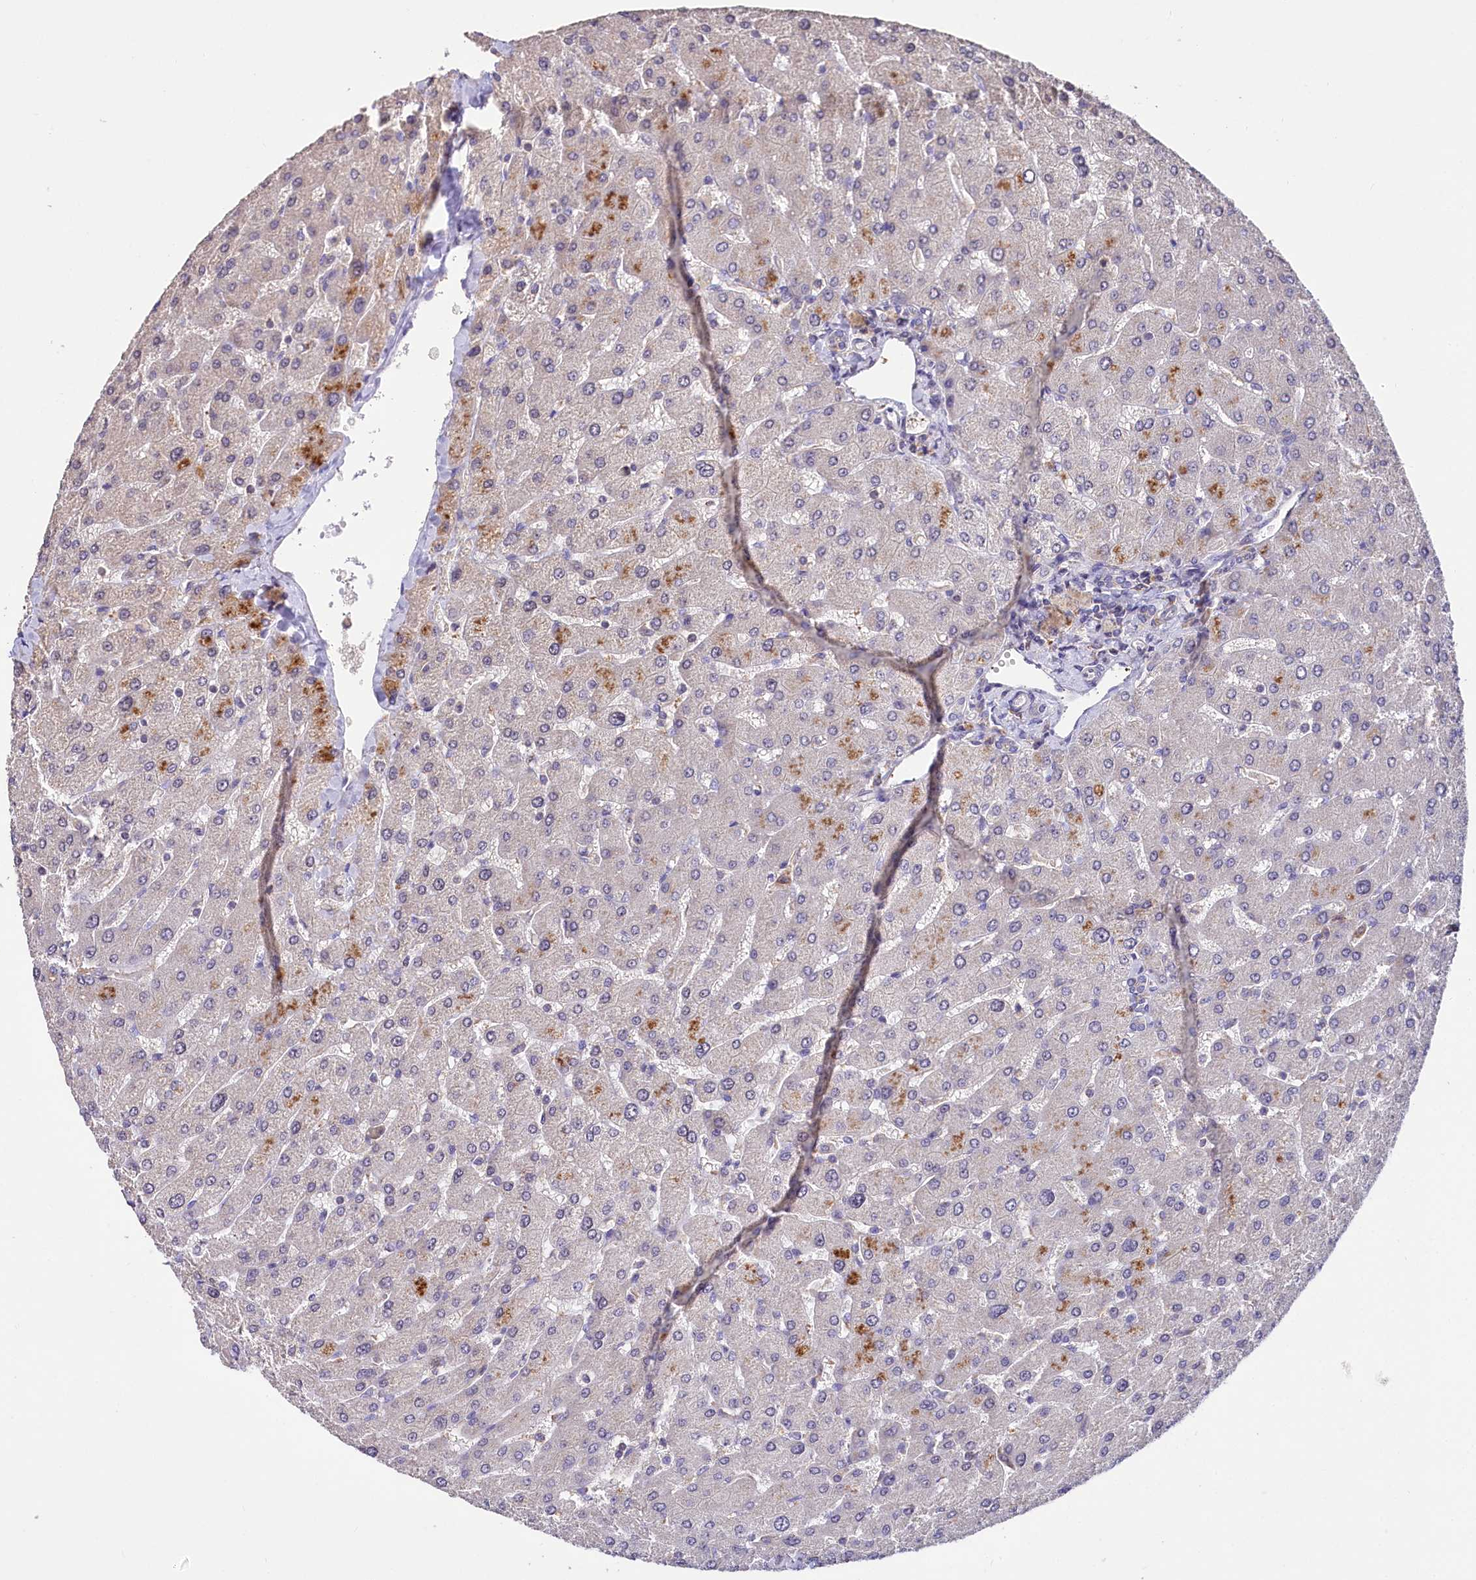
{"staining": {"intensity": "negative", "quantity": "none", "location": "none"}, "tissue": "liver", "cell_type": "Cholangiocytes", "image_type": "normal", "snomed": [{"axis": "morphology", "description": "Normal tissue, NOS"}, {"axis": "topography", "description": "Liver"}], "caption": "IHC of benign liver reveals no positivity in cholangiocytes. (Stains: DAB IHC with hematoxylin counter stain, Microscopy: brightfield microscopy at high magnification).", "gene": "RPUSD3", "patient": {"sex": "male", "age": 55}}